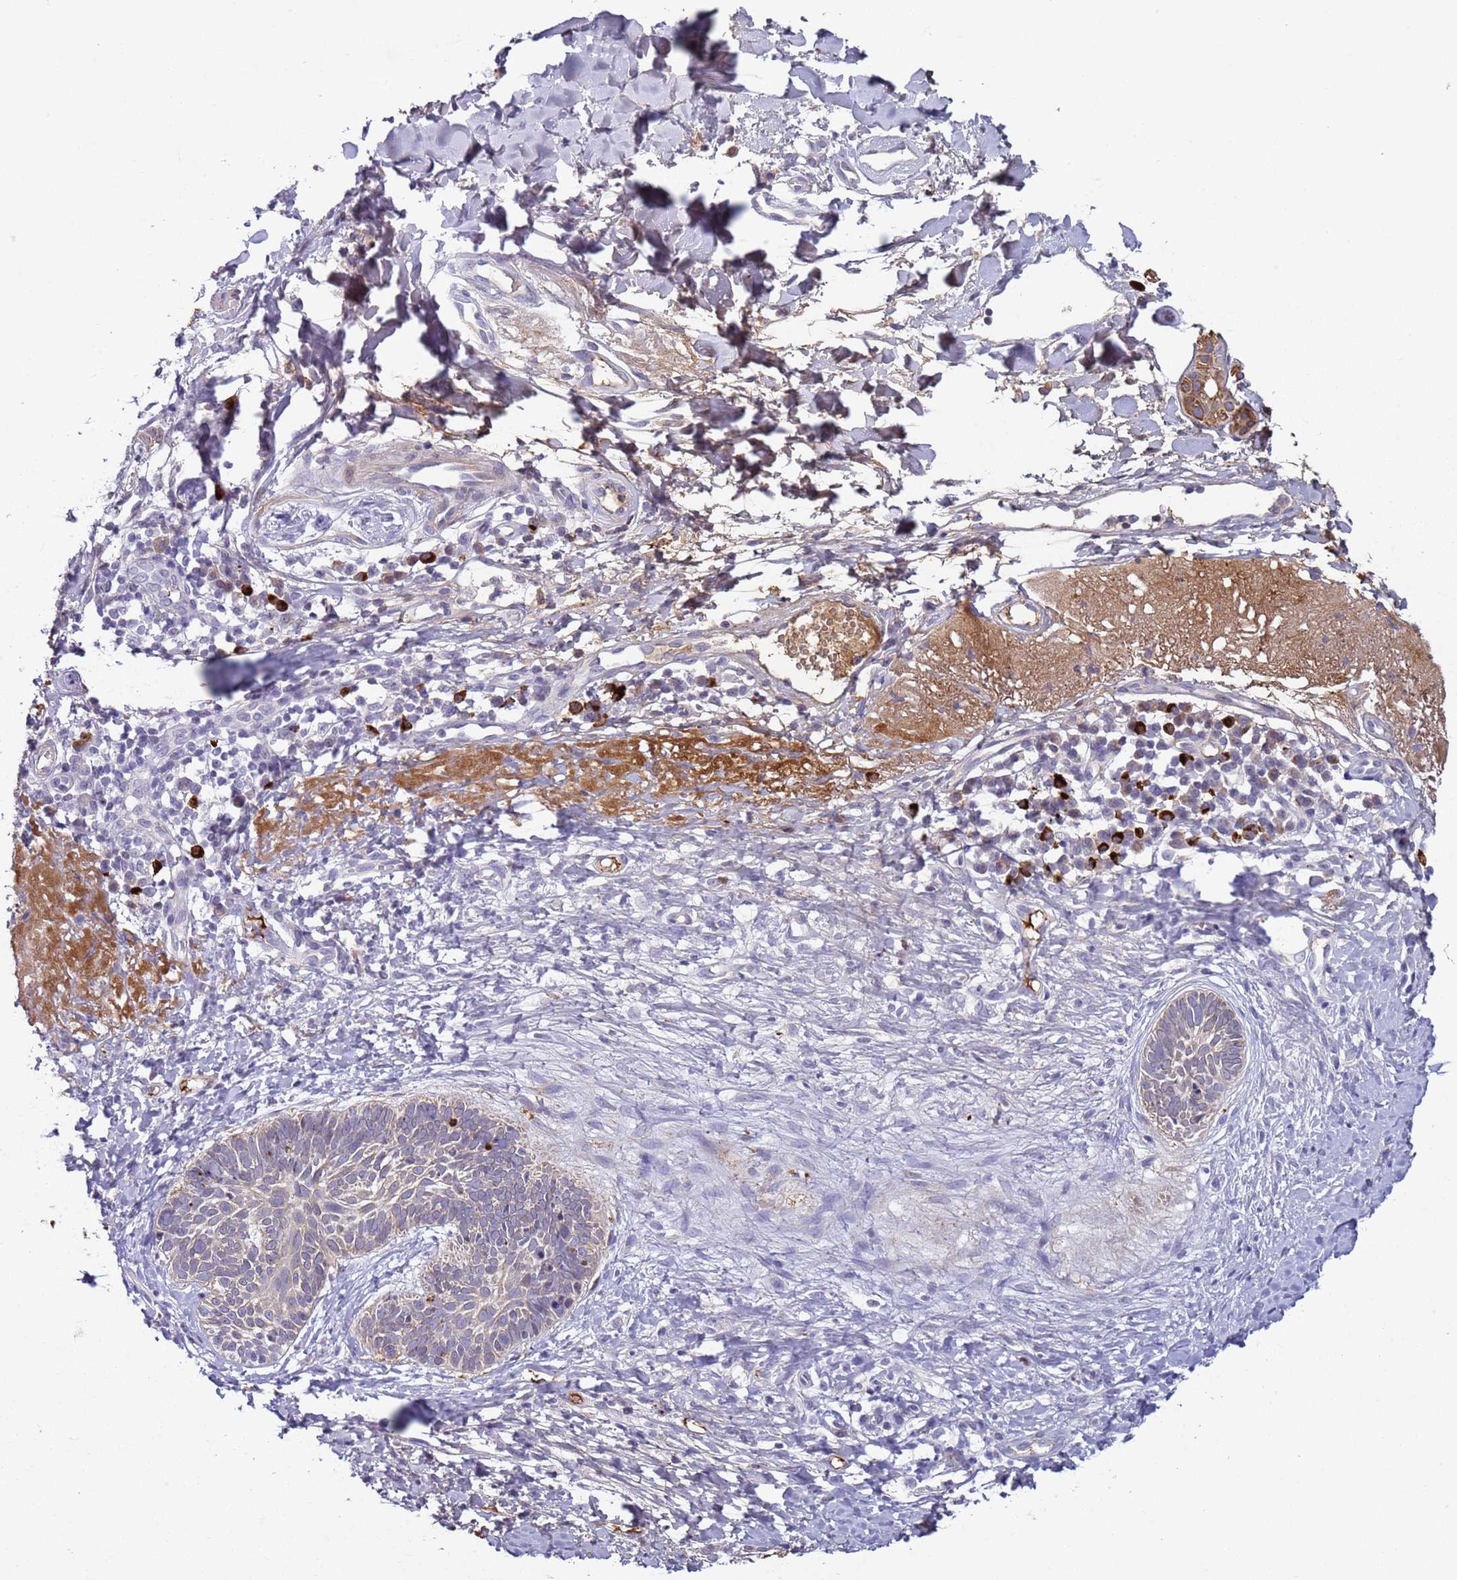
{"staining": {"intensity": "negative", "quantity": "none", "location": "none"}, "tissue": "skin cancer", "cell_type": "Tumor cells", "image_type": "cancer", "snomed": [{"axis": "morphology", "description": "Basal cell carcinoma"}, {"axis": "topography", "description": "Skin"}], "caption": "Tumor cells are negative for protein expression in human skin cancer (basal cell carcinoma).", "gene": "NPAP1", "patient": {"sex": "male", "age": 72}}